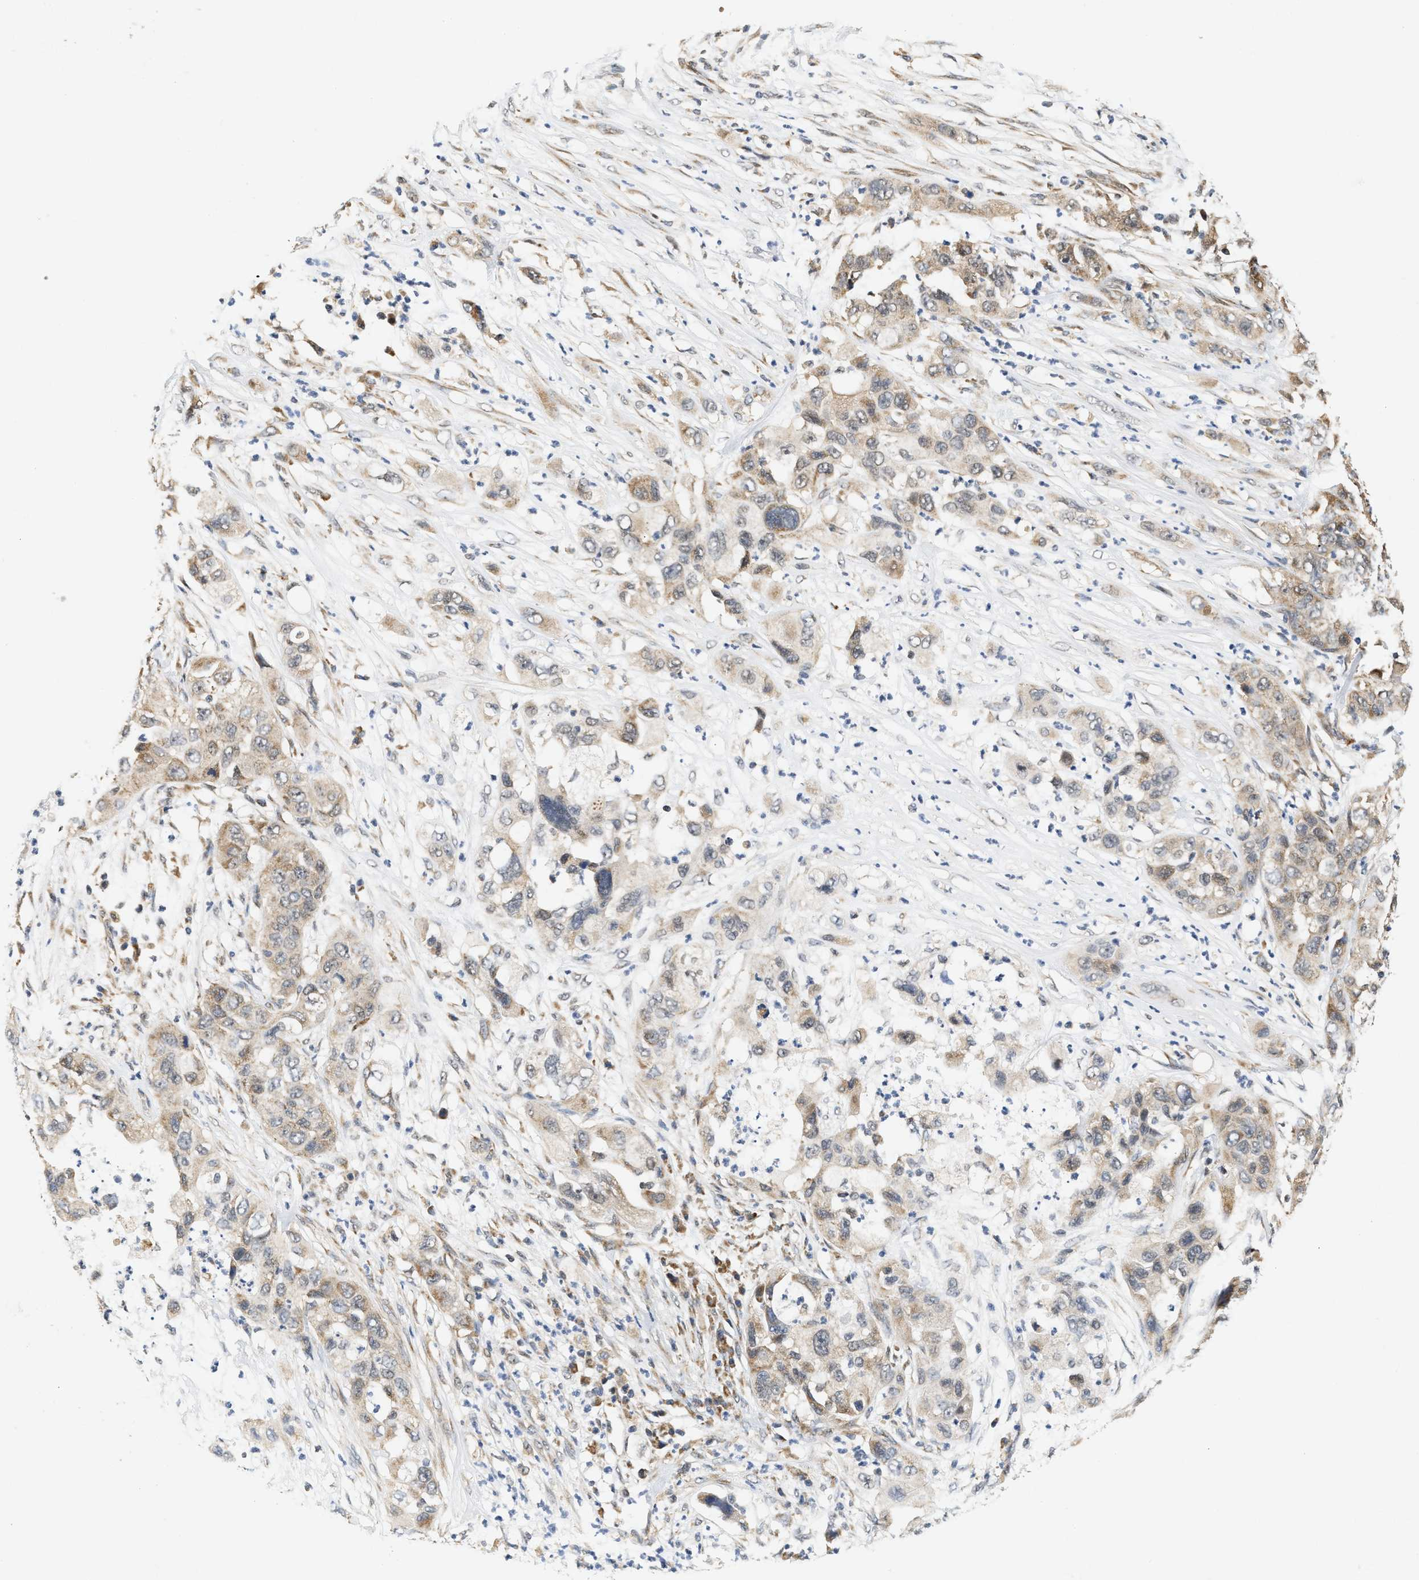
{"staining": {"intensity": "weak", "quantity": ">75%", "location": "cytoplasmic/membranous"}, "tissue": "pancreatic cancer", "cell_type": "Tumor cells", "image_type": "cancer", "snomed": [{"axis": "morphology", "description": "Adenocarcinoma, NOS"}, {"axis": "topography", "description": "Pancreas"}], "caption": "Immunohistochemistry (IHC) (DAB) staining of adenocarcinoma (pancreatic) reveals weak cytoplasmic/membranous protein positivity in approximately >75% of tumor cells.", "gene": "GIGYF1", "patient": {"sex": "female", "age": 78}}